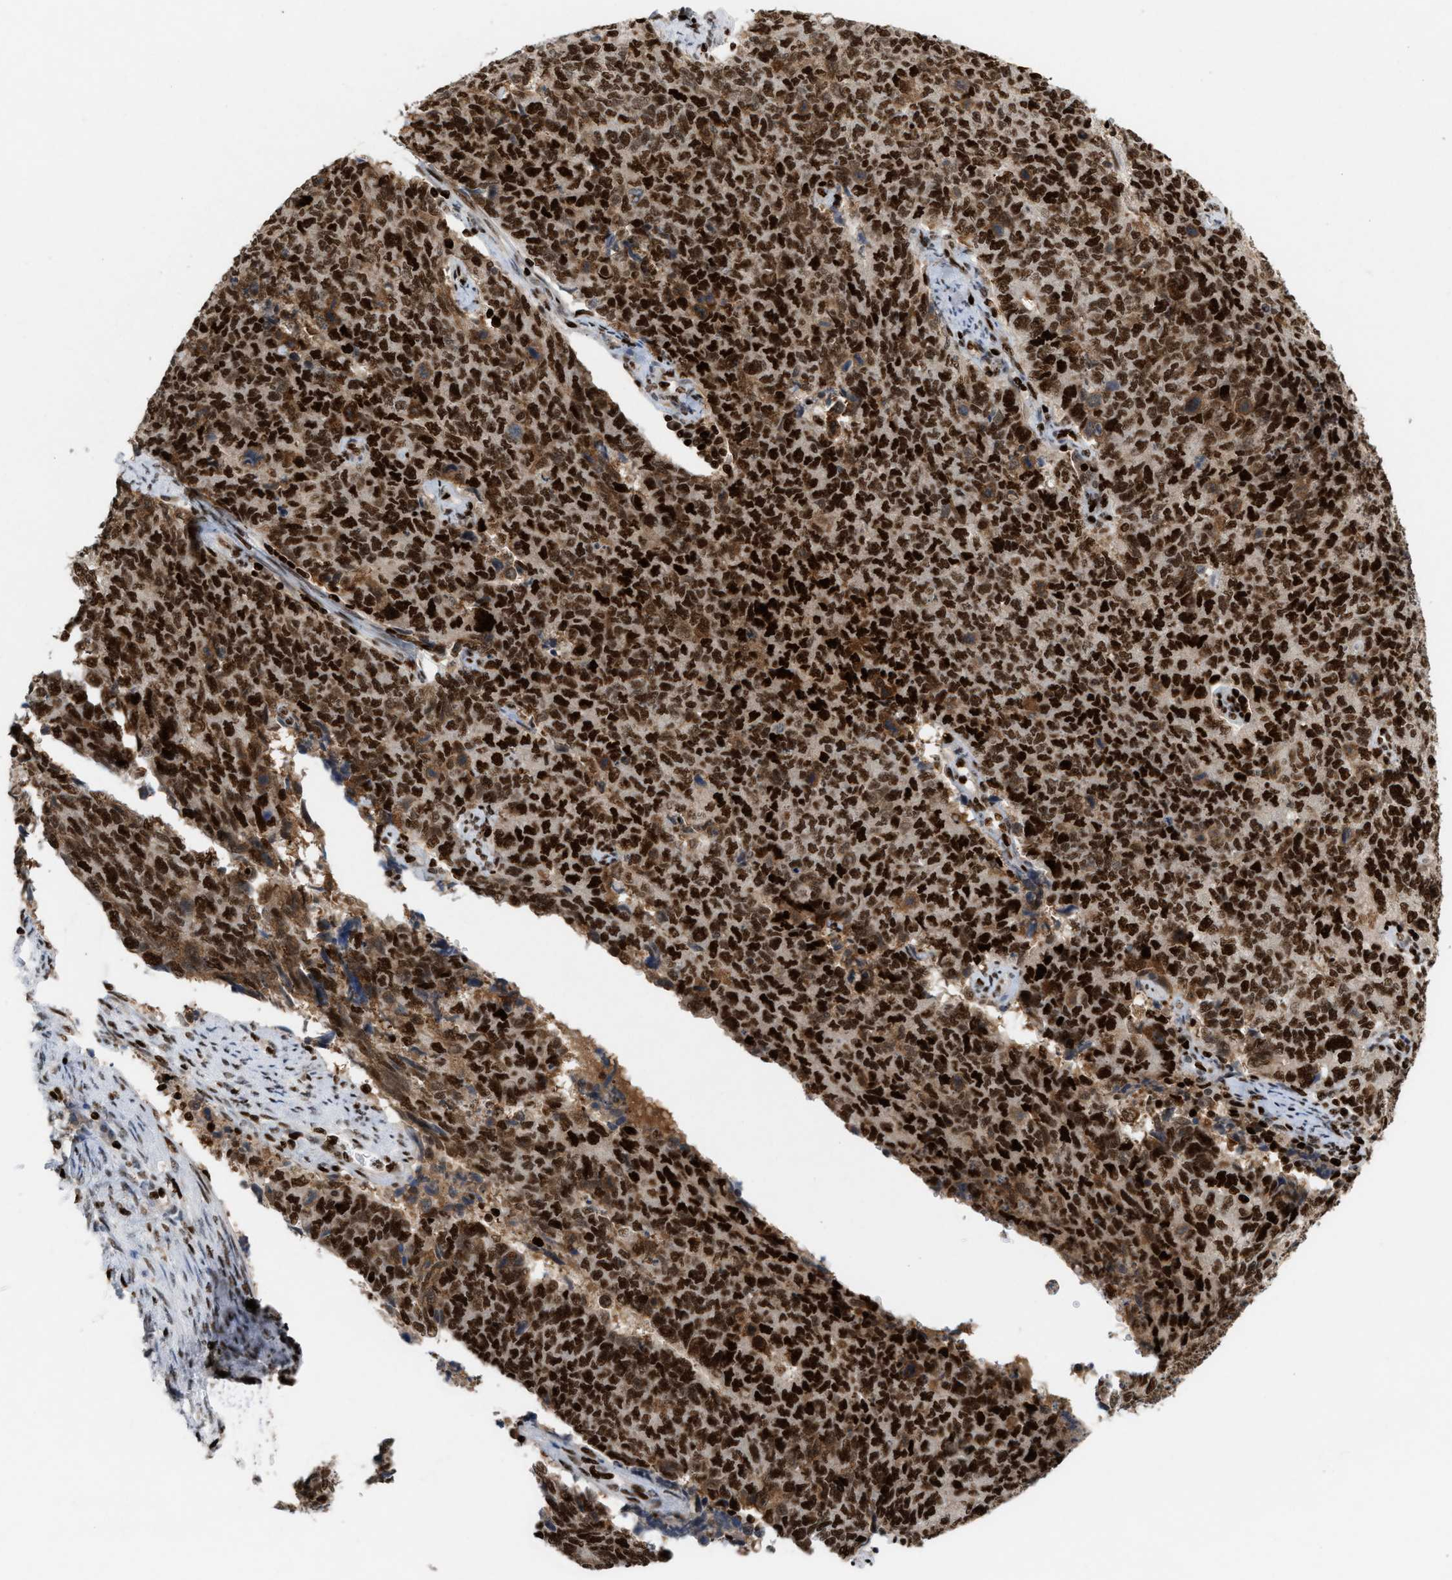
{"staining": {"intensity": "strong", "quantity": ">75%", "location": "cytoplasmic/membranous,nuclear"}, "tissue": "cervical cancer", "cell_type": "Tumor cells", "image_type": "cancer", "snomed": [{"axis": "morphology", "description": "Squamous cell carcinoma, NOS"}, {"axis": "topography", "description": "Cervix"}], "caption": "Brown immunohistochemical staining in cervical squamous cell carcinoma displays strong cytoplasmic/membranous and nuclear expression in approximately >75% of tumor cells.", "gene": "RNASEK-C17orf49", "patient": {"sex": "female", "age": 63}}